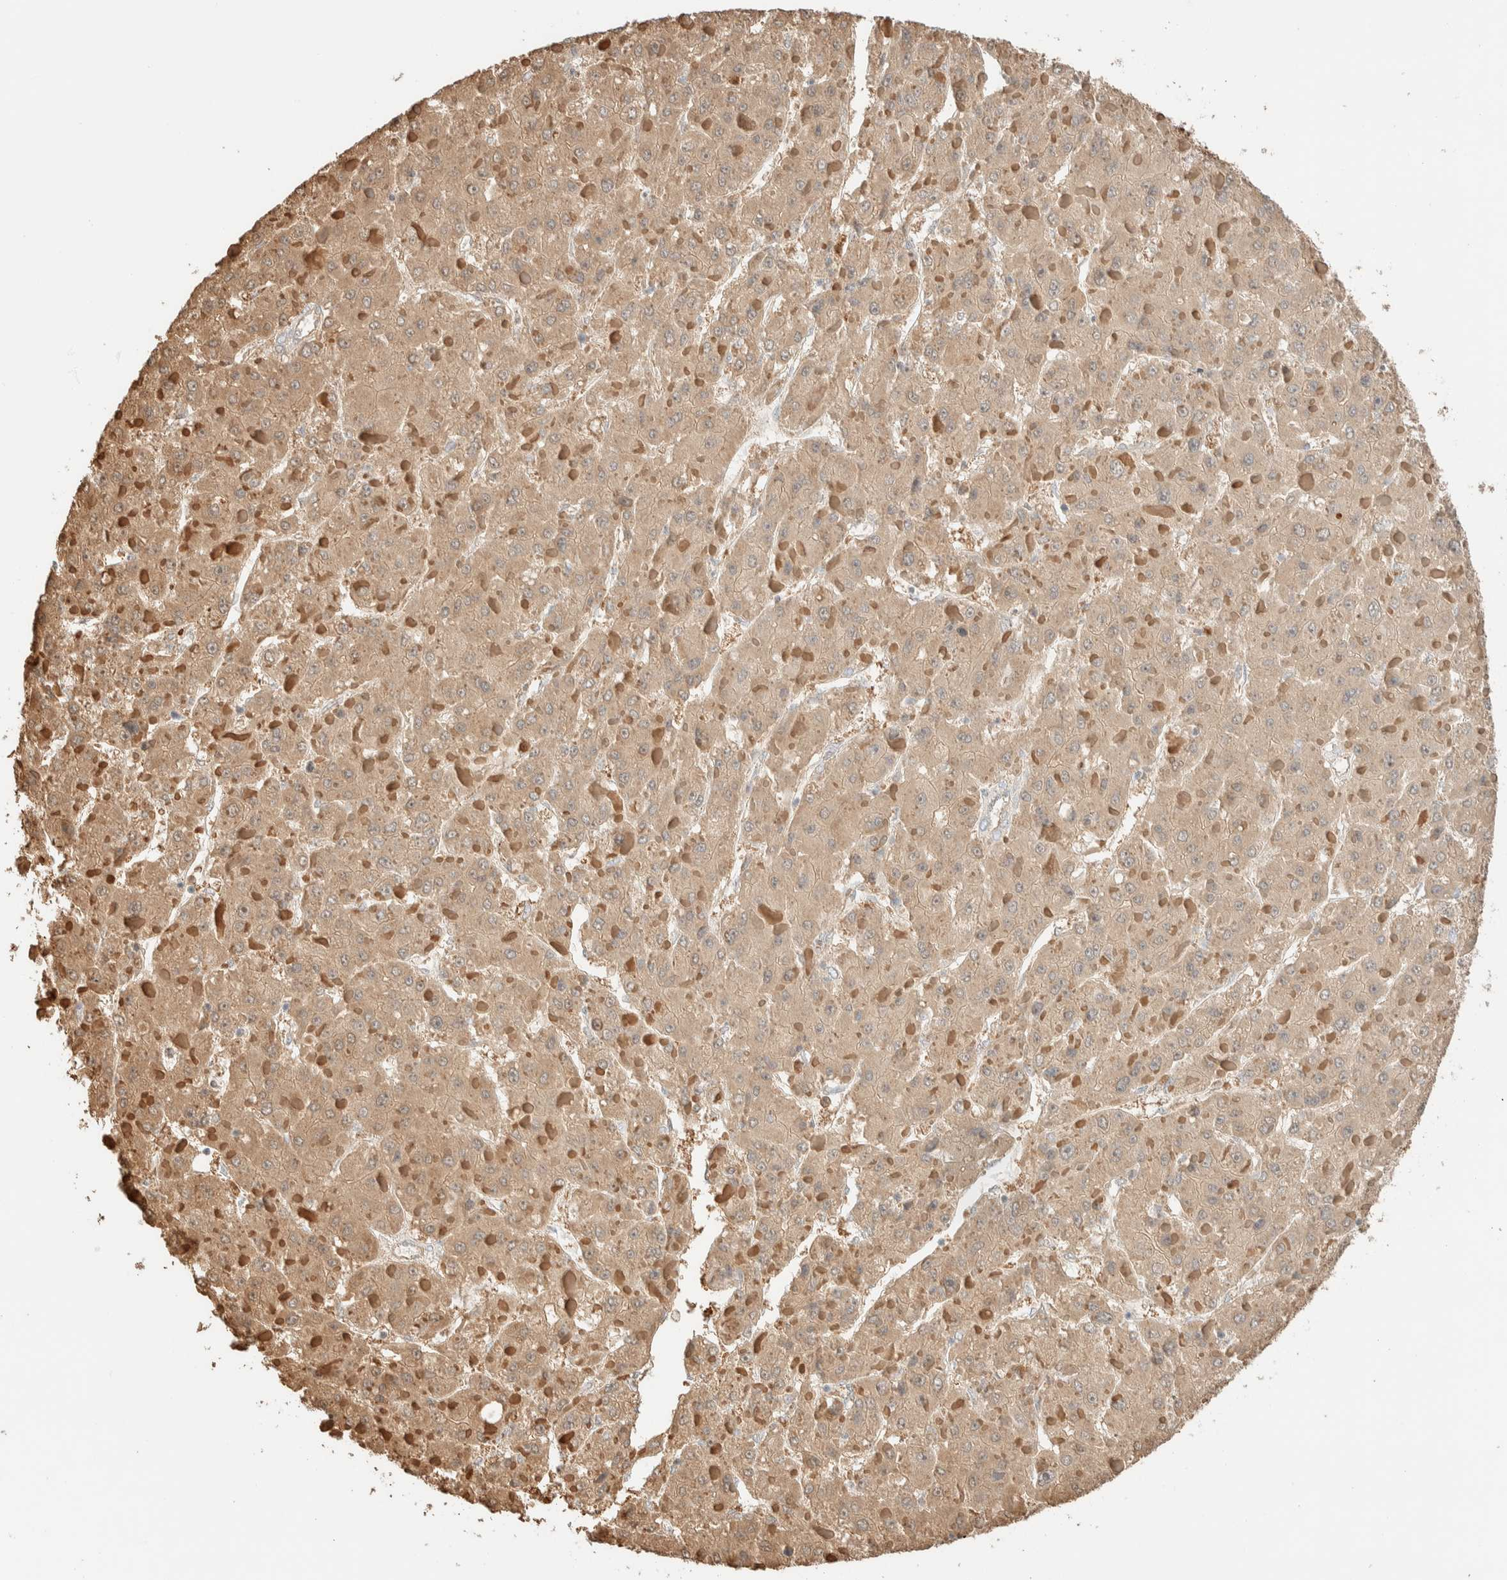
{"staining": {"intensity": "weak", "quantity": ">75%", "location": "cytoplasmic/membranous"}, "tissue": "liver cancer", "cell_type": "Tumor cells", "image_type": "cancer", "snomed": [{"axis": "morphology", "description": "Carcinoma, Hepatocellular, NOS"}, {"axis": "topography", "description": "Liver"}], "caption": "There is low levels of weak cytoplasmic/membranous staining in tumor cells of hepatocellular carcinoma (liver), as demonstrated by immunohistochemical staining (brown color).", "gene": "SETD4", "patient": {"sex": "female", "age": 73}}